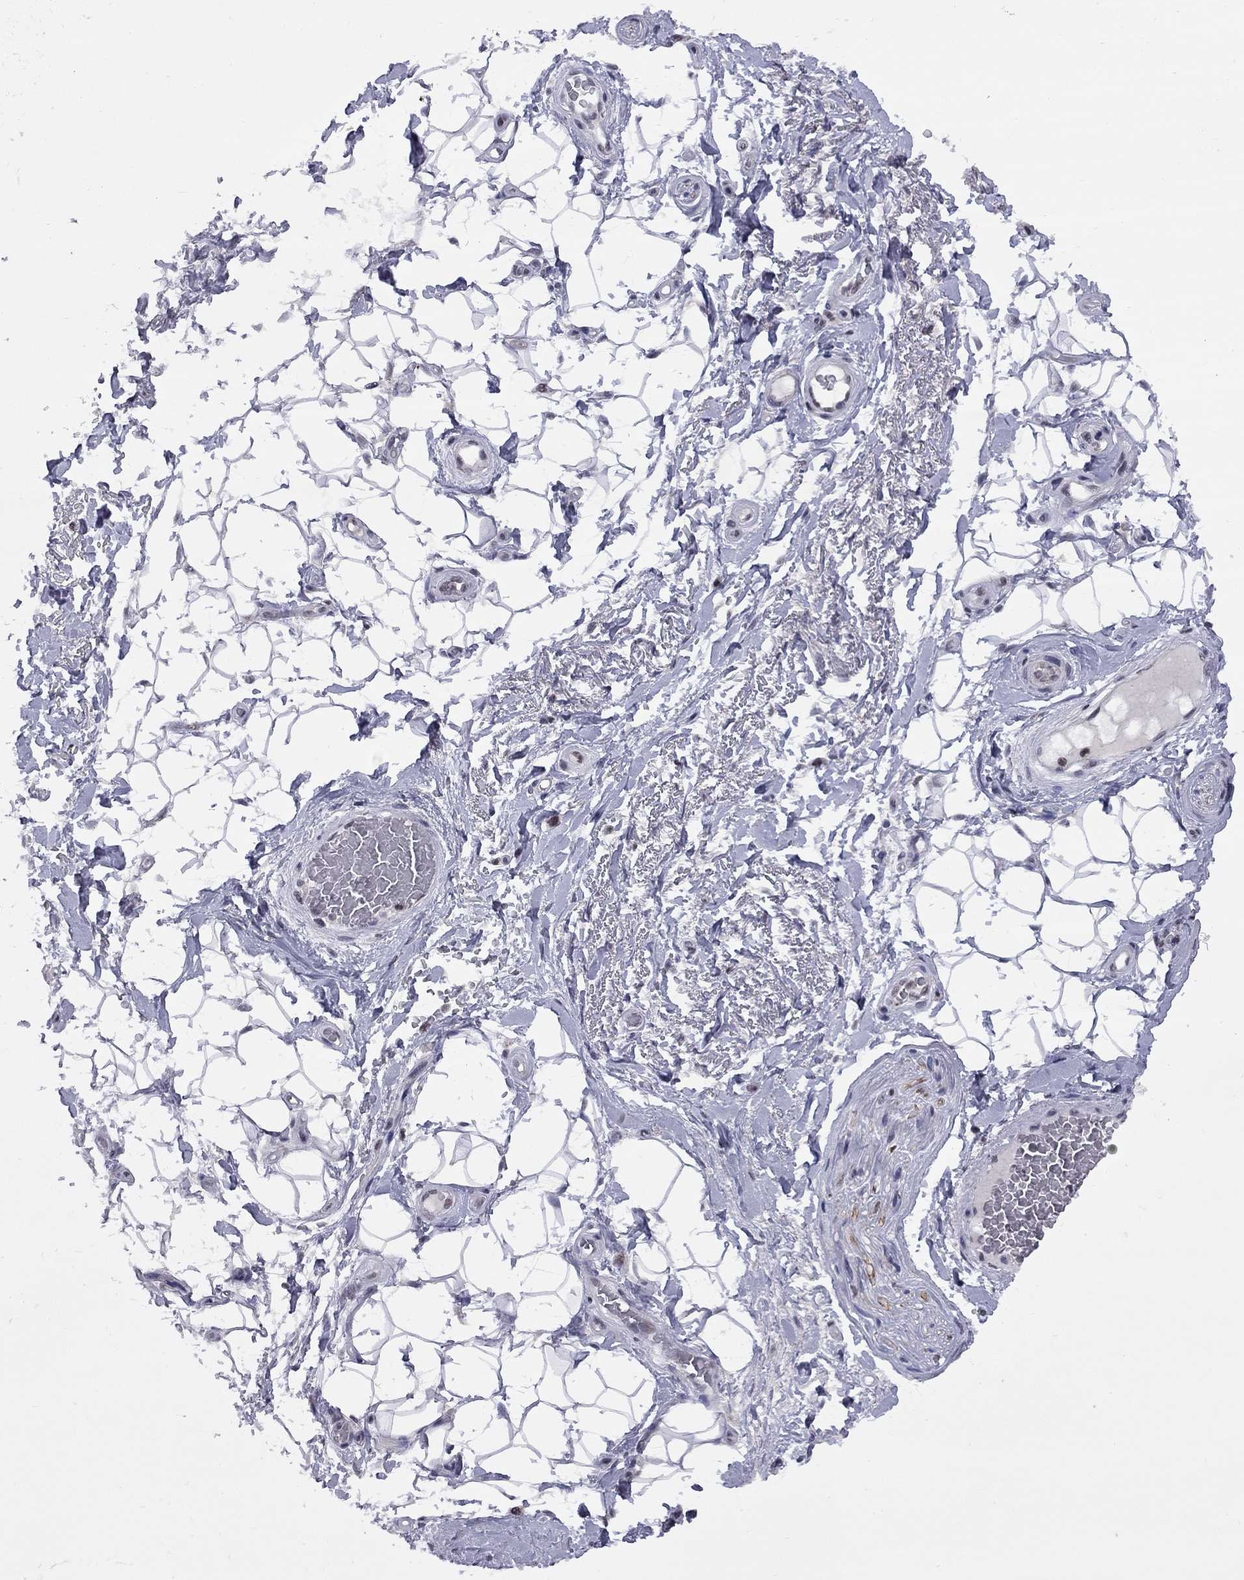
{"staining": {"intensity": "negative", "quantity": "none", "location": "none"}, "tissue": "adipose tissue", "cell_type": "Adipocytes", "image_type": "normal", "snomed": [{"axis": "morphology", "description": "Normal tissue, NOS"}, {"axis": "topography", "description": "Anal"}, {"axis": "topography", "description": "Peripheral nerve tissue"}], "caption": "A high-resolution histopathology image shows IHC staining of benign adipose tissue, which exhibits no significant staining in adipocytes.", "gene": "TAF9", "patient": {"sex": "male", "age": 53}}